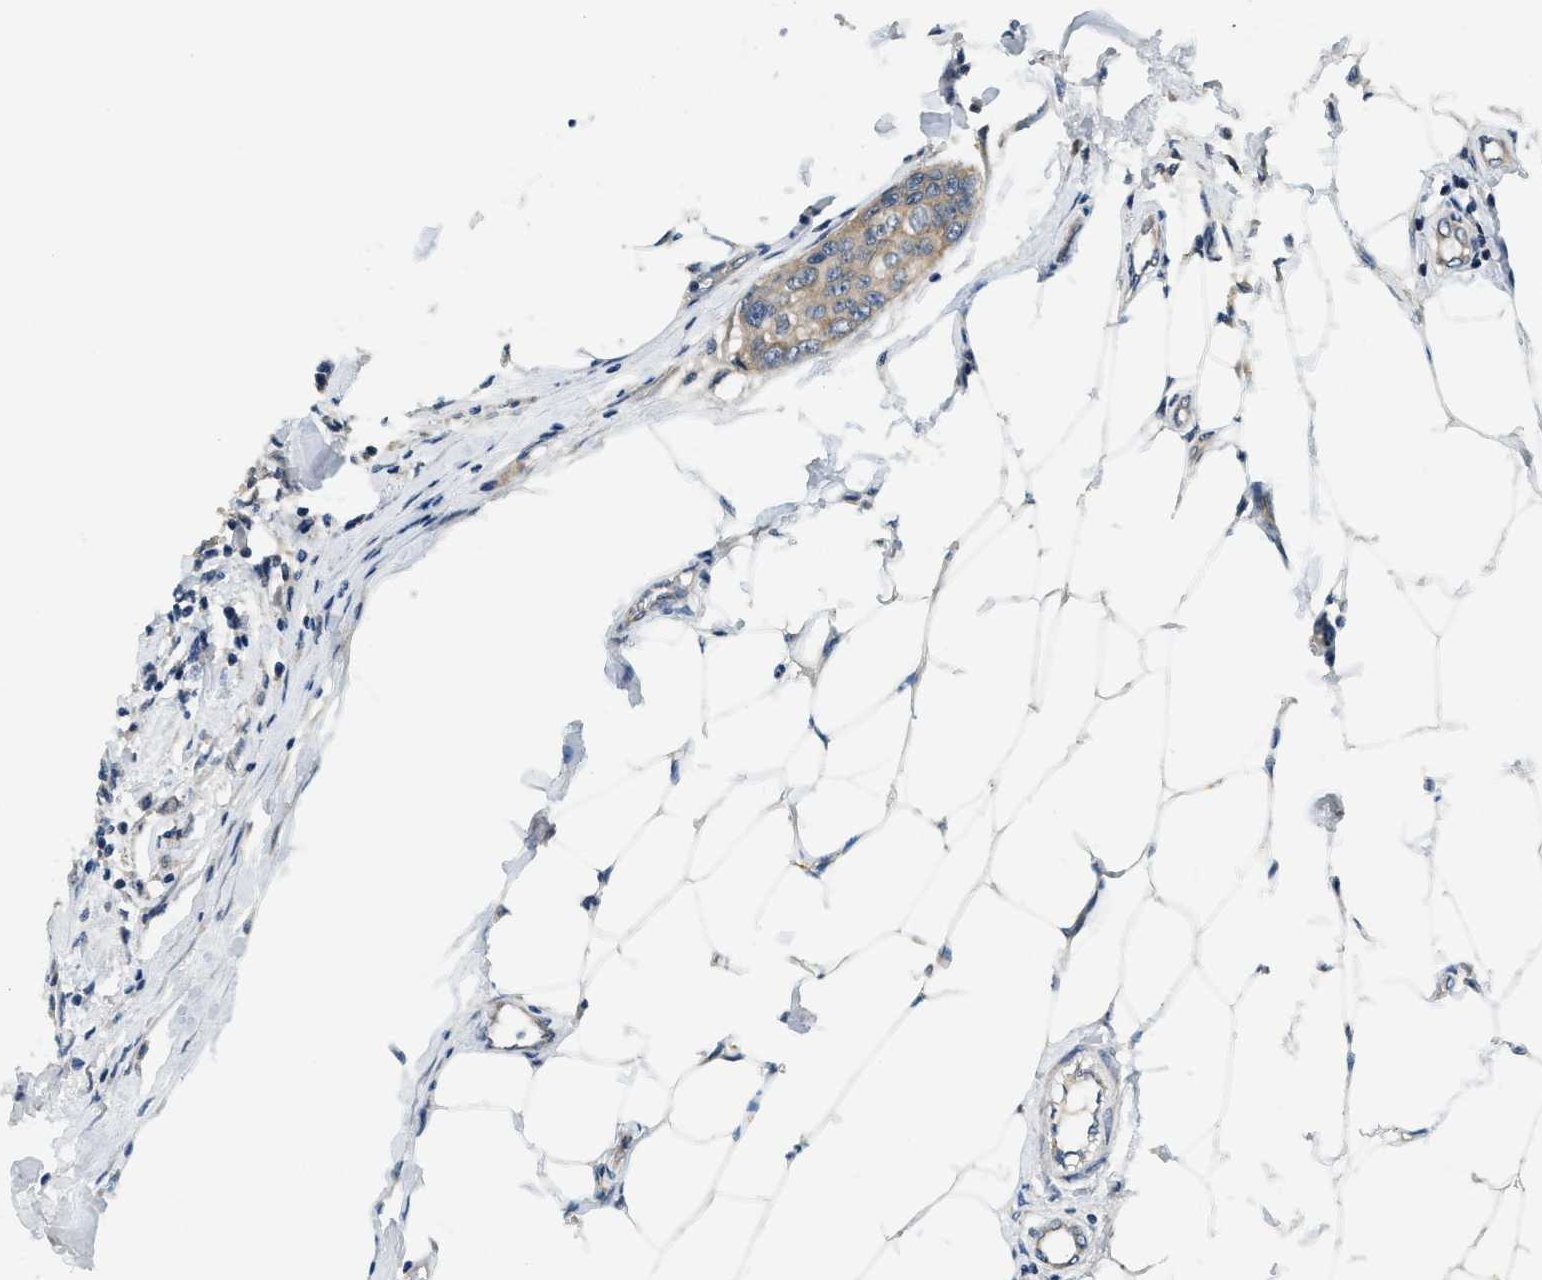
{"staining": {"intensity": "weak", "quantity": ">75%", "location": "cytoplasmic/membranous"}, "tissue": "breast cancer", "cell_type": "Tumor cells", "image_type": "cancer", "snomed": [{"axis": "morphology", "description": "Duct carcinoma"}, {"axis": "topography", "description": "Breast"}], "caption": "Human breast invasive ductal carcinoma stained for a protein (brown) demonstrates weak cytoplasmic/membranous positive expression in approximately >75% of tumor cells.", "gene": "YAE1", "patient": {"sex": "female", "age": 80}}